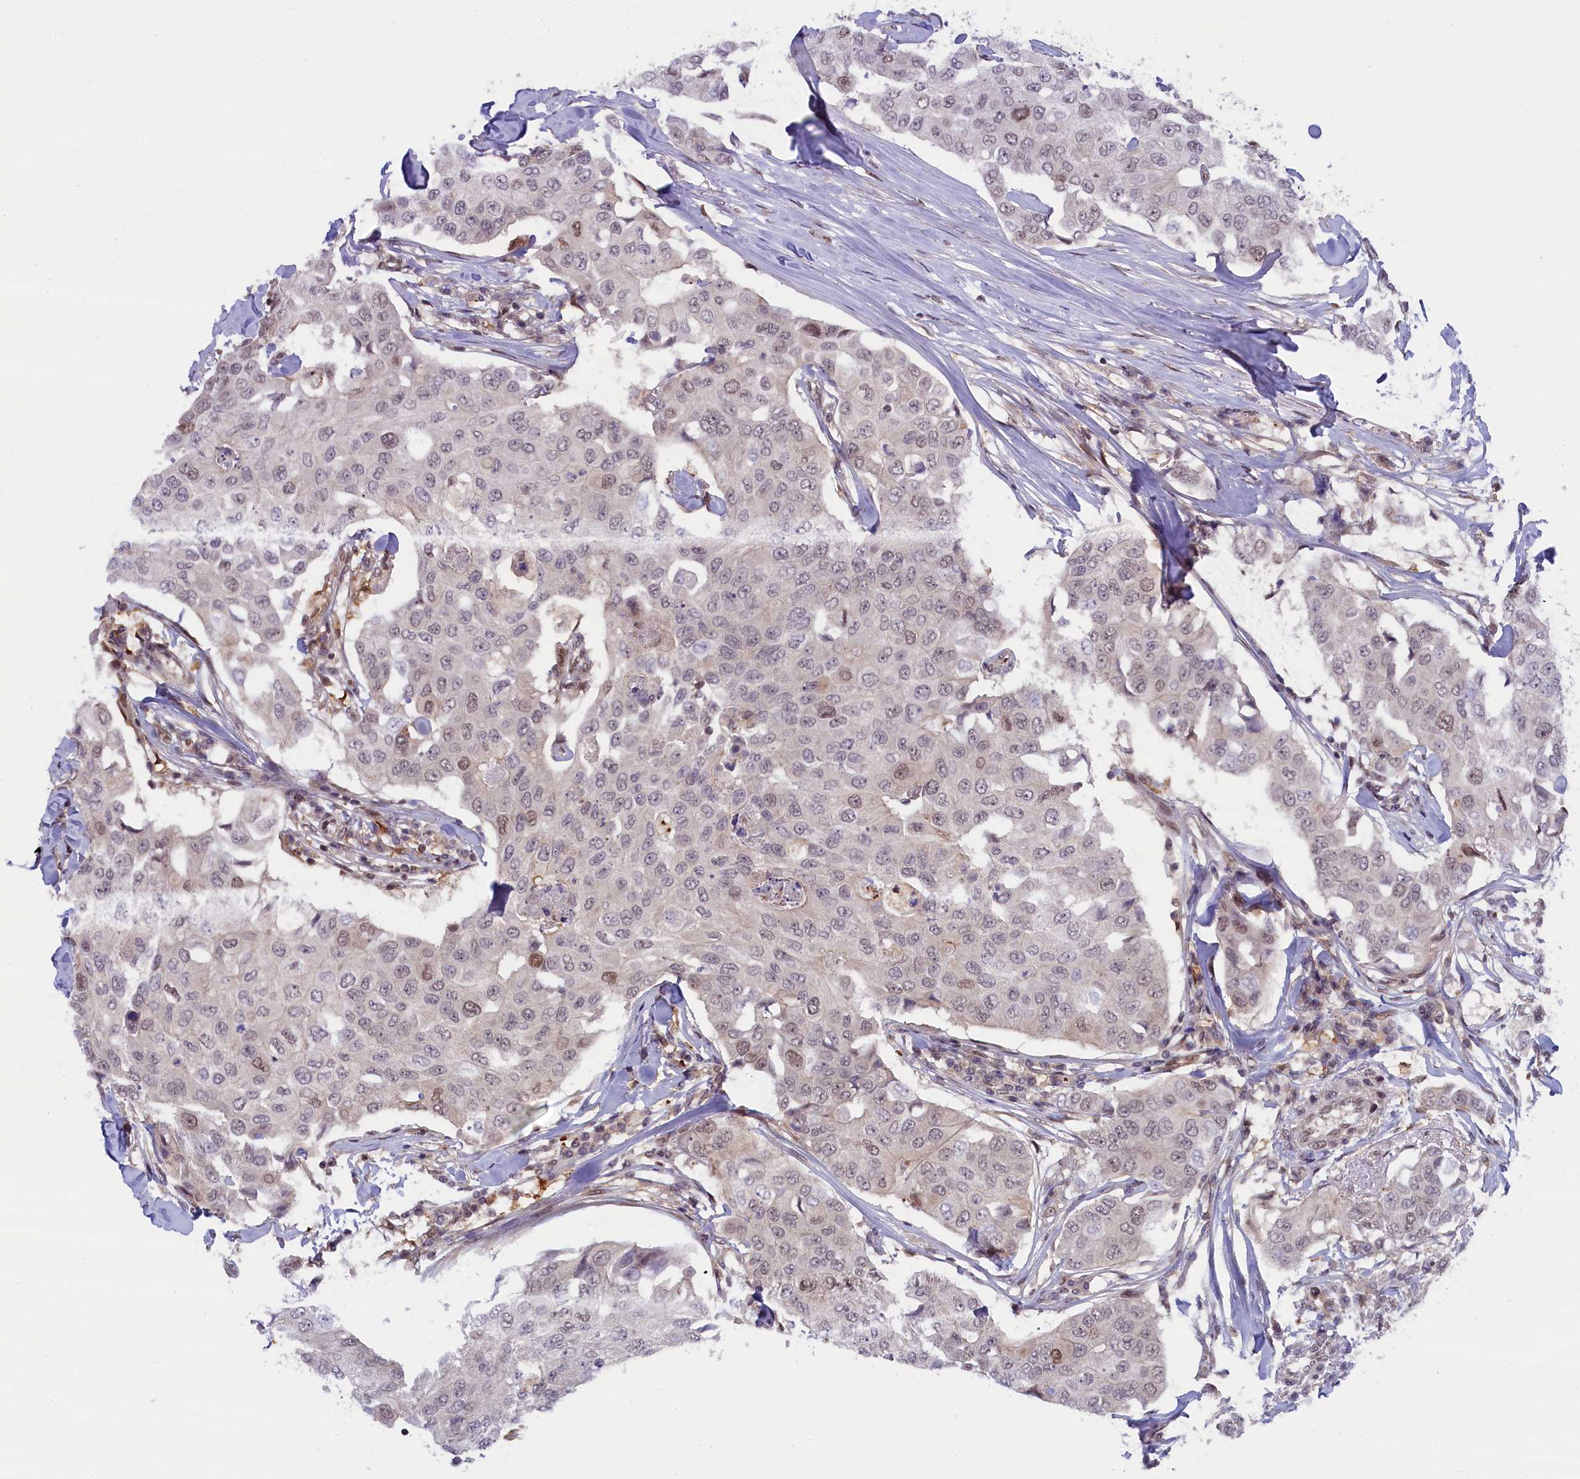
{"staining": {"intensity": "weak", "quantity": "25%-75%", "location": "nuclear"}, "tissue": "breast cancer", "cell_type": "Tumor cells", "image_type": "cancer", "snomed": [{"axis": "morphology", "description": "Duct carcinoma"}, {"axis": "topography", "description": "Breast"}], "caption": "This histopathology image shows immunohistochemistry staining of breast cancer, with low weak nuclear positivity in approximately 25%-75% of tumor cells.", "gene": "FCHO1", "patient": {"sex": "female", "age": 80}}